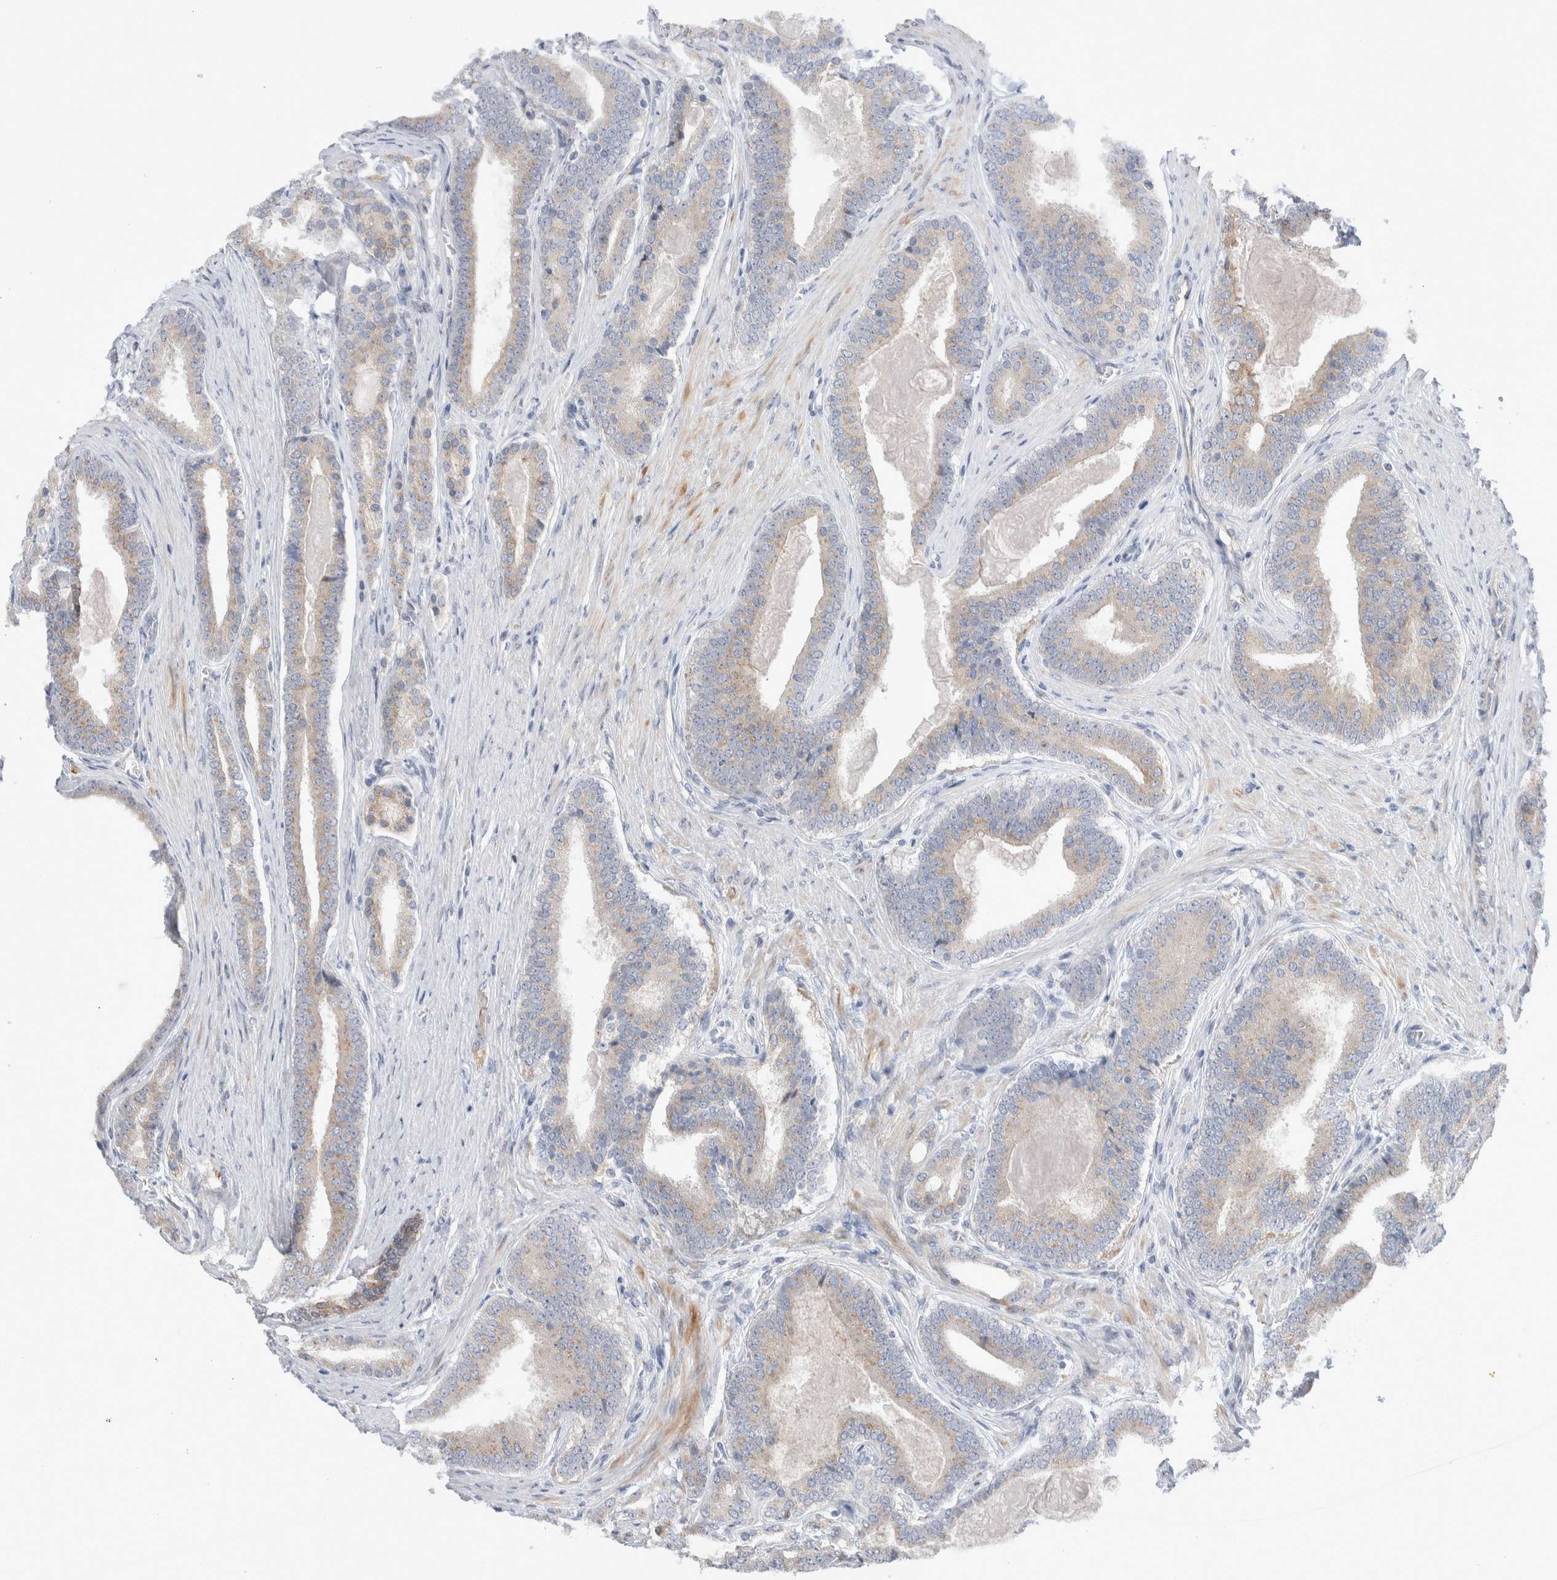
{"staining": {"intensity": "weak", "quantity": "<25%", "location": "cytoplasmic/membranous"}, "tissue": "prostate cancer", "cell_type": "Tumor cells", "image_type": "cancer", "snomed": [{"axis": "morphology", "description": "Adenocarcinoma, High grade"}, {"axis": "topography", "description": "Prostate"}], "caption": "An image of prostate cancer (high-grade adenocarcinoma) stained for a protein shows no brown staining in tumor cells.", "gene": "C1orf112", "patient": {"sex": "male", "age": 60}}